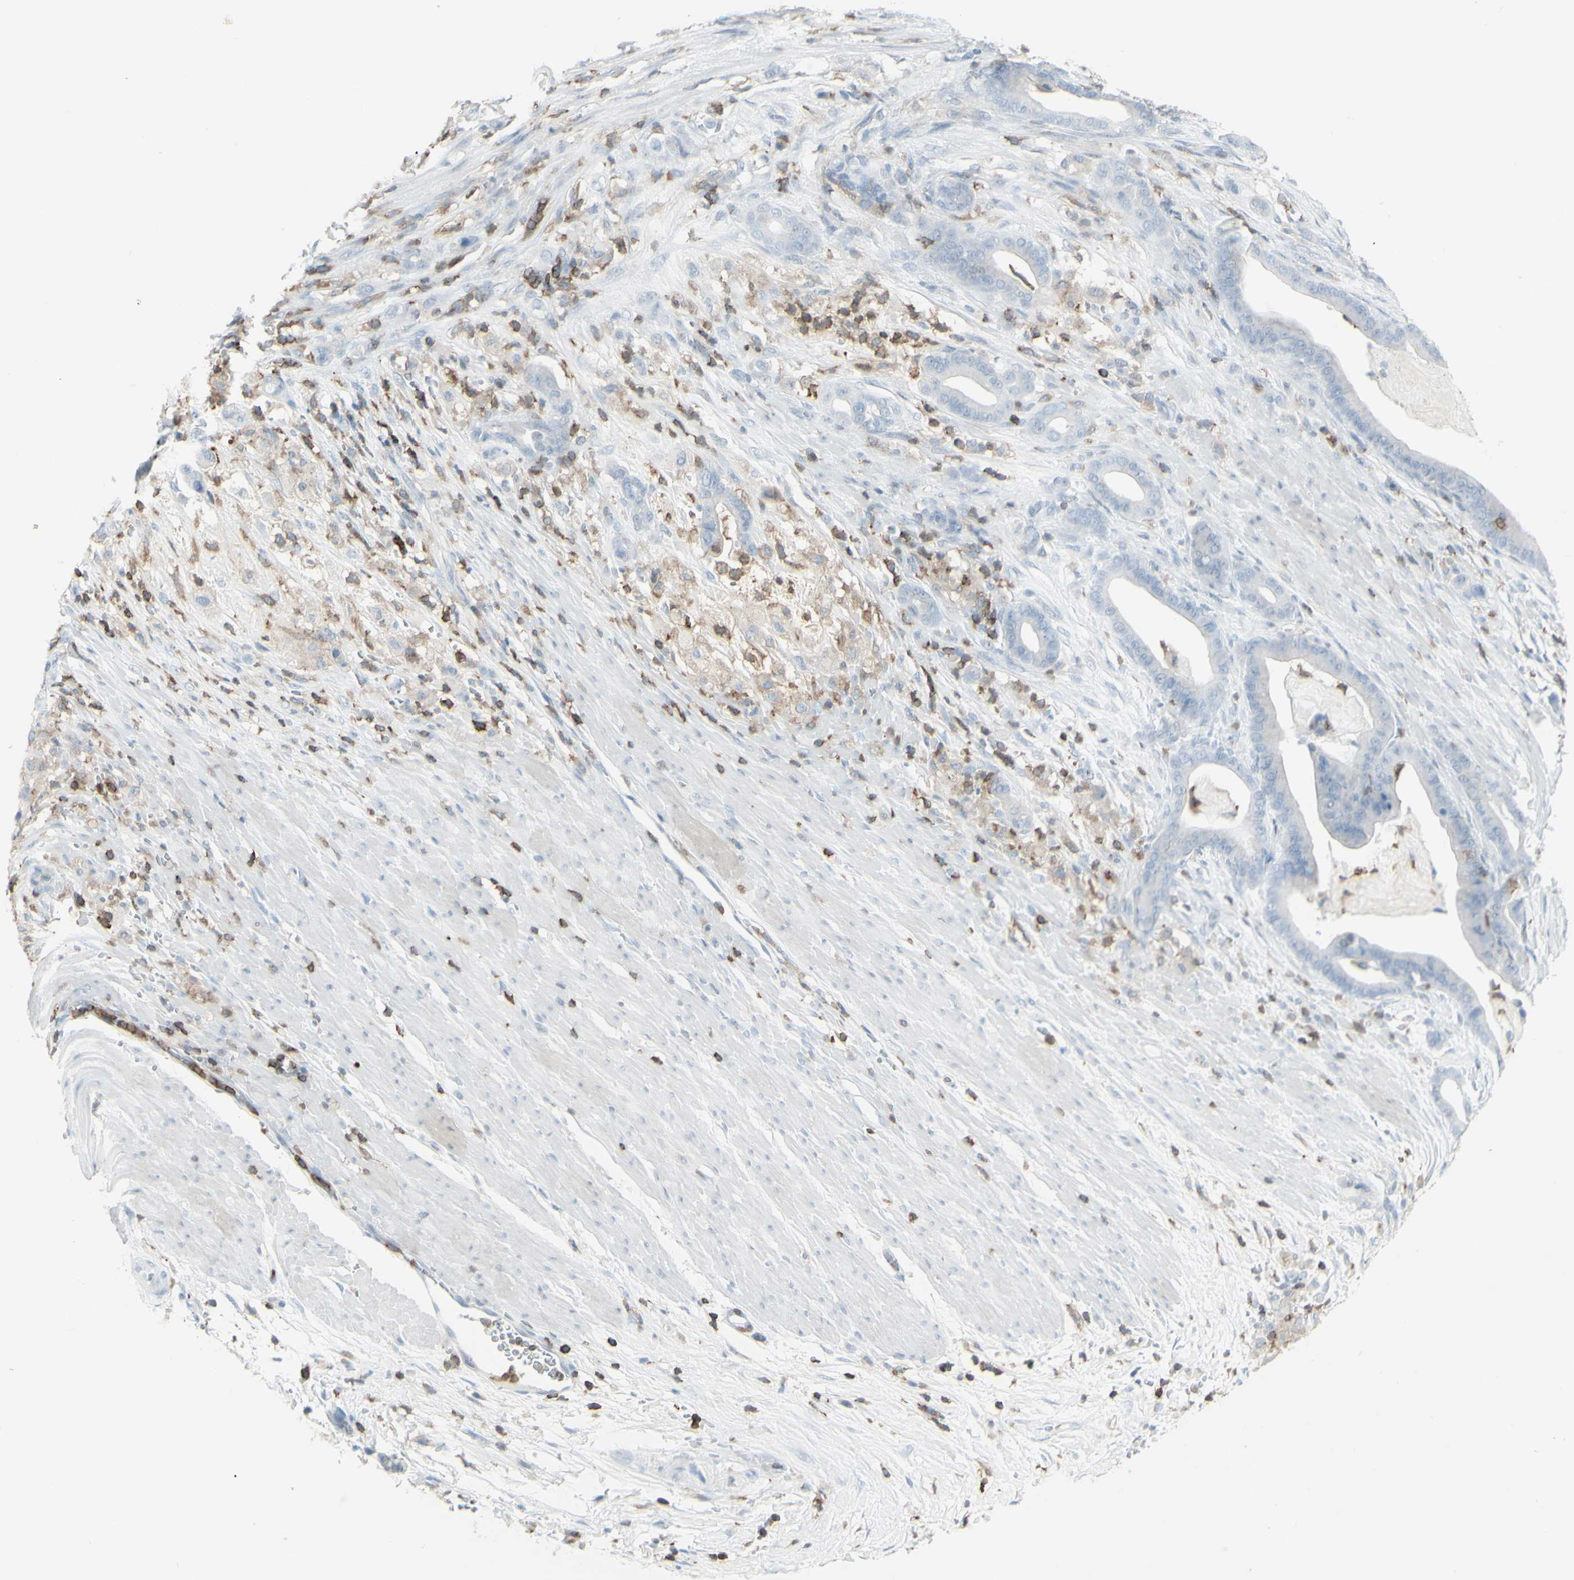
{"staining": {"intensity": "negative", "quantity": "none", "location": "none"}, "tissue": "pancreatic cancer", "cell_type": "Tumor cells", "image_type": "cancer", "snomed": [{"axis": "morphology", "description": "Adenocarcinoma, NOS"}, {"axis": "topography", "description": "Pancreas"}], "caption": "The photomicrograph reveals no staining of tumor cells in pancreatic adenocarcinoma.", "gene": "NRG1", "patient": {"sex": "male", "age": 63}}